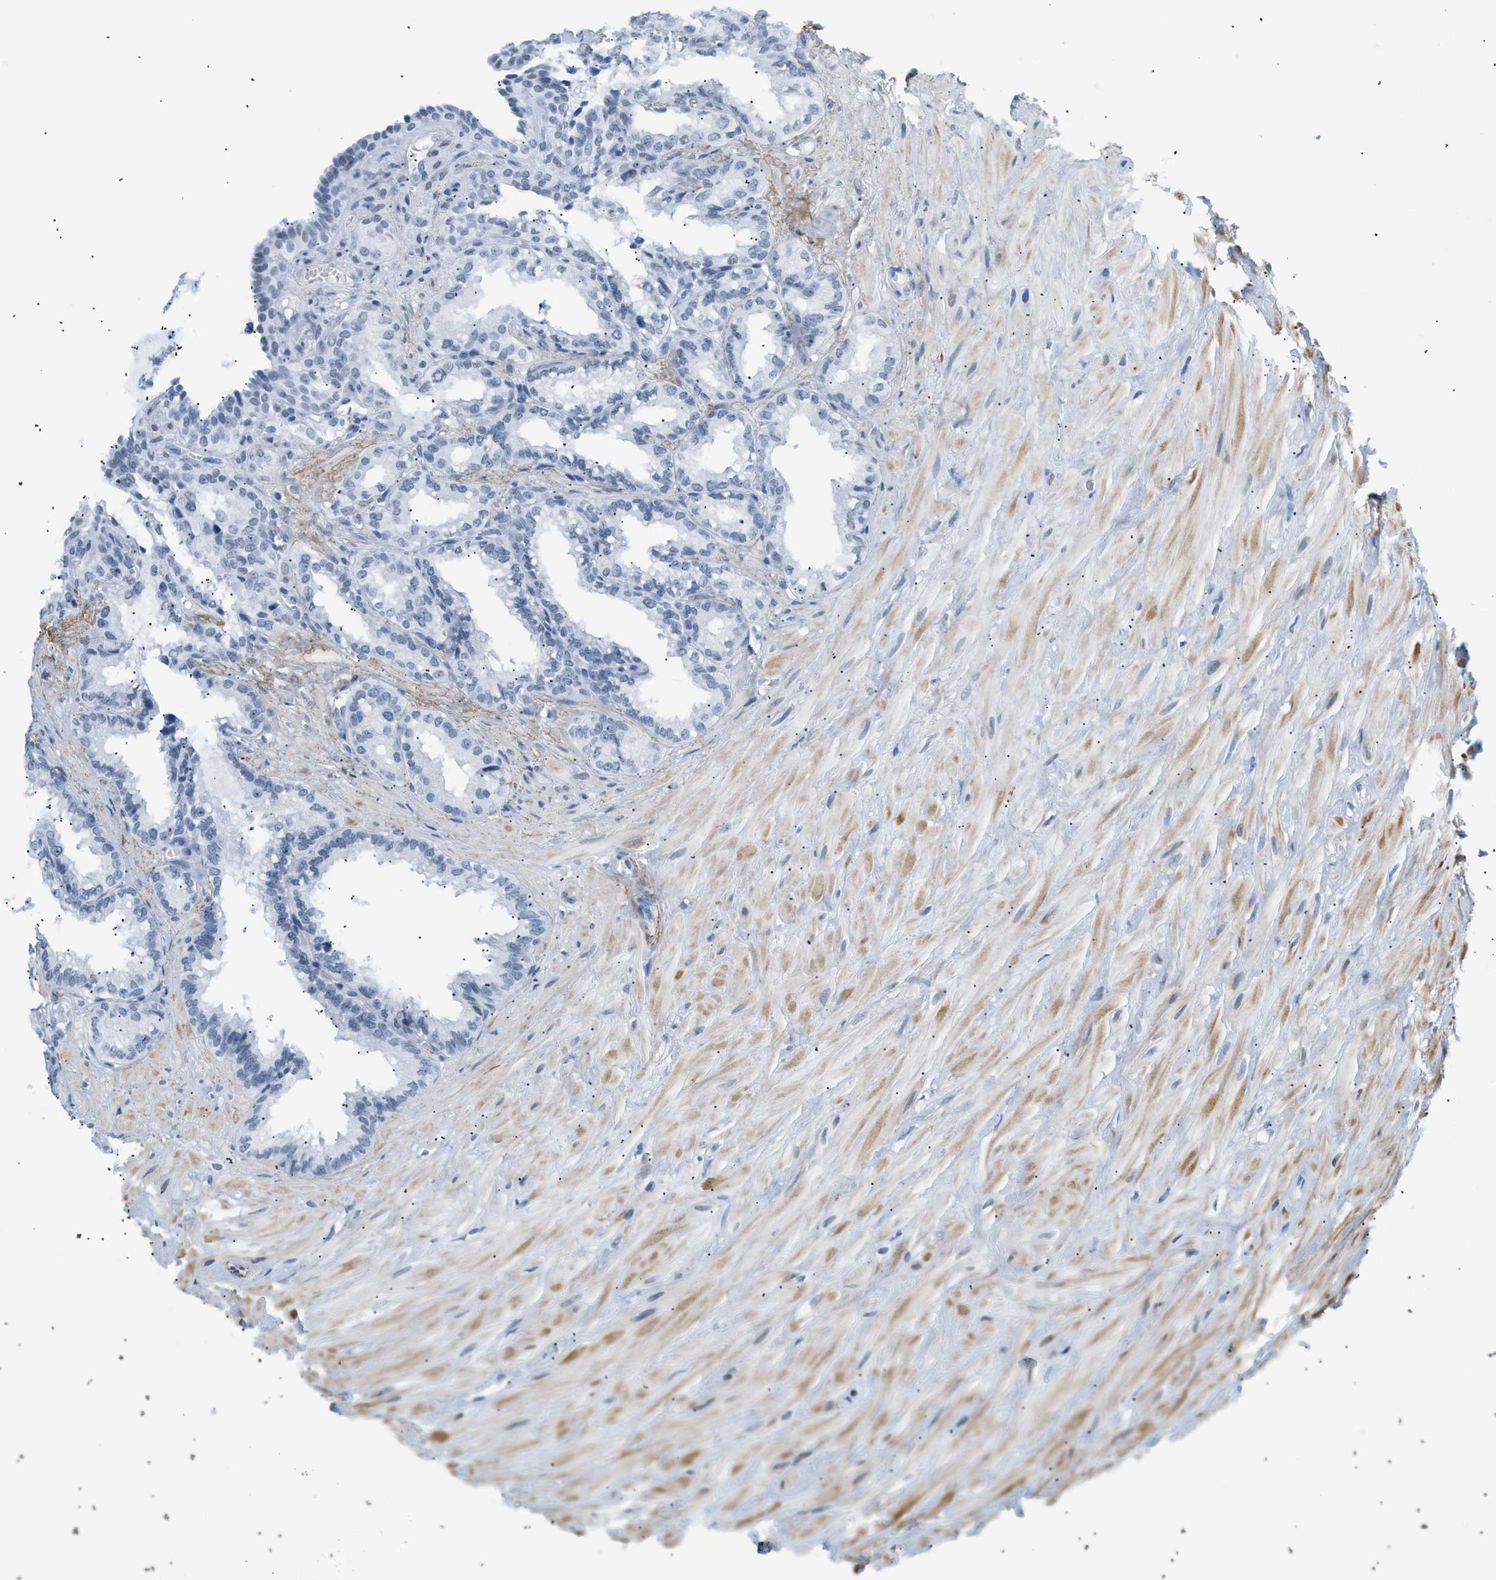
{"staining": {"intensity": "negative", "quantity": "none", "location": "none"}, "tissue": "seminal vesicle", "cell_type": "Glandular cells", "image_type": "normal", "snomed": [{"axis": "morphology", "description": "Normal tissue, NOS"}, {"axis": "topography", "description": "Seminal veicle"}], "caption": "DAB (3,3'-diaminobenzidine) immunohistochemical staining of unremarkable human seminal vesicle shows no significant expression in glandular cells. The staining was performed using DAB (3,3'-diaminobenzidine) to visualize the protein expression in brown, while the nuclei were stained in blue with hematoxylin (Magnification: 20x).", "gene": "ELN", "patient": {"sex": "male", "age": 64}}